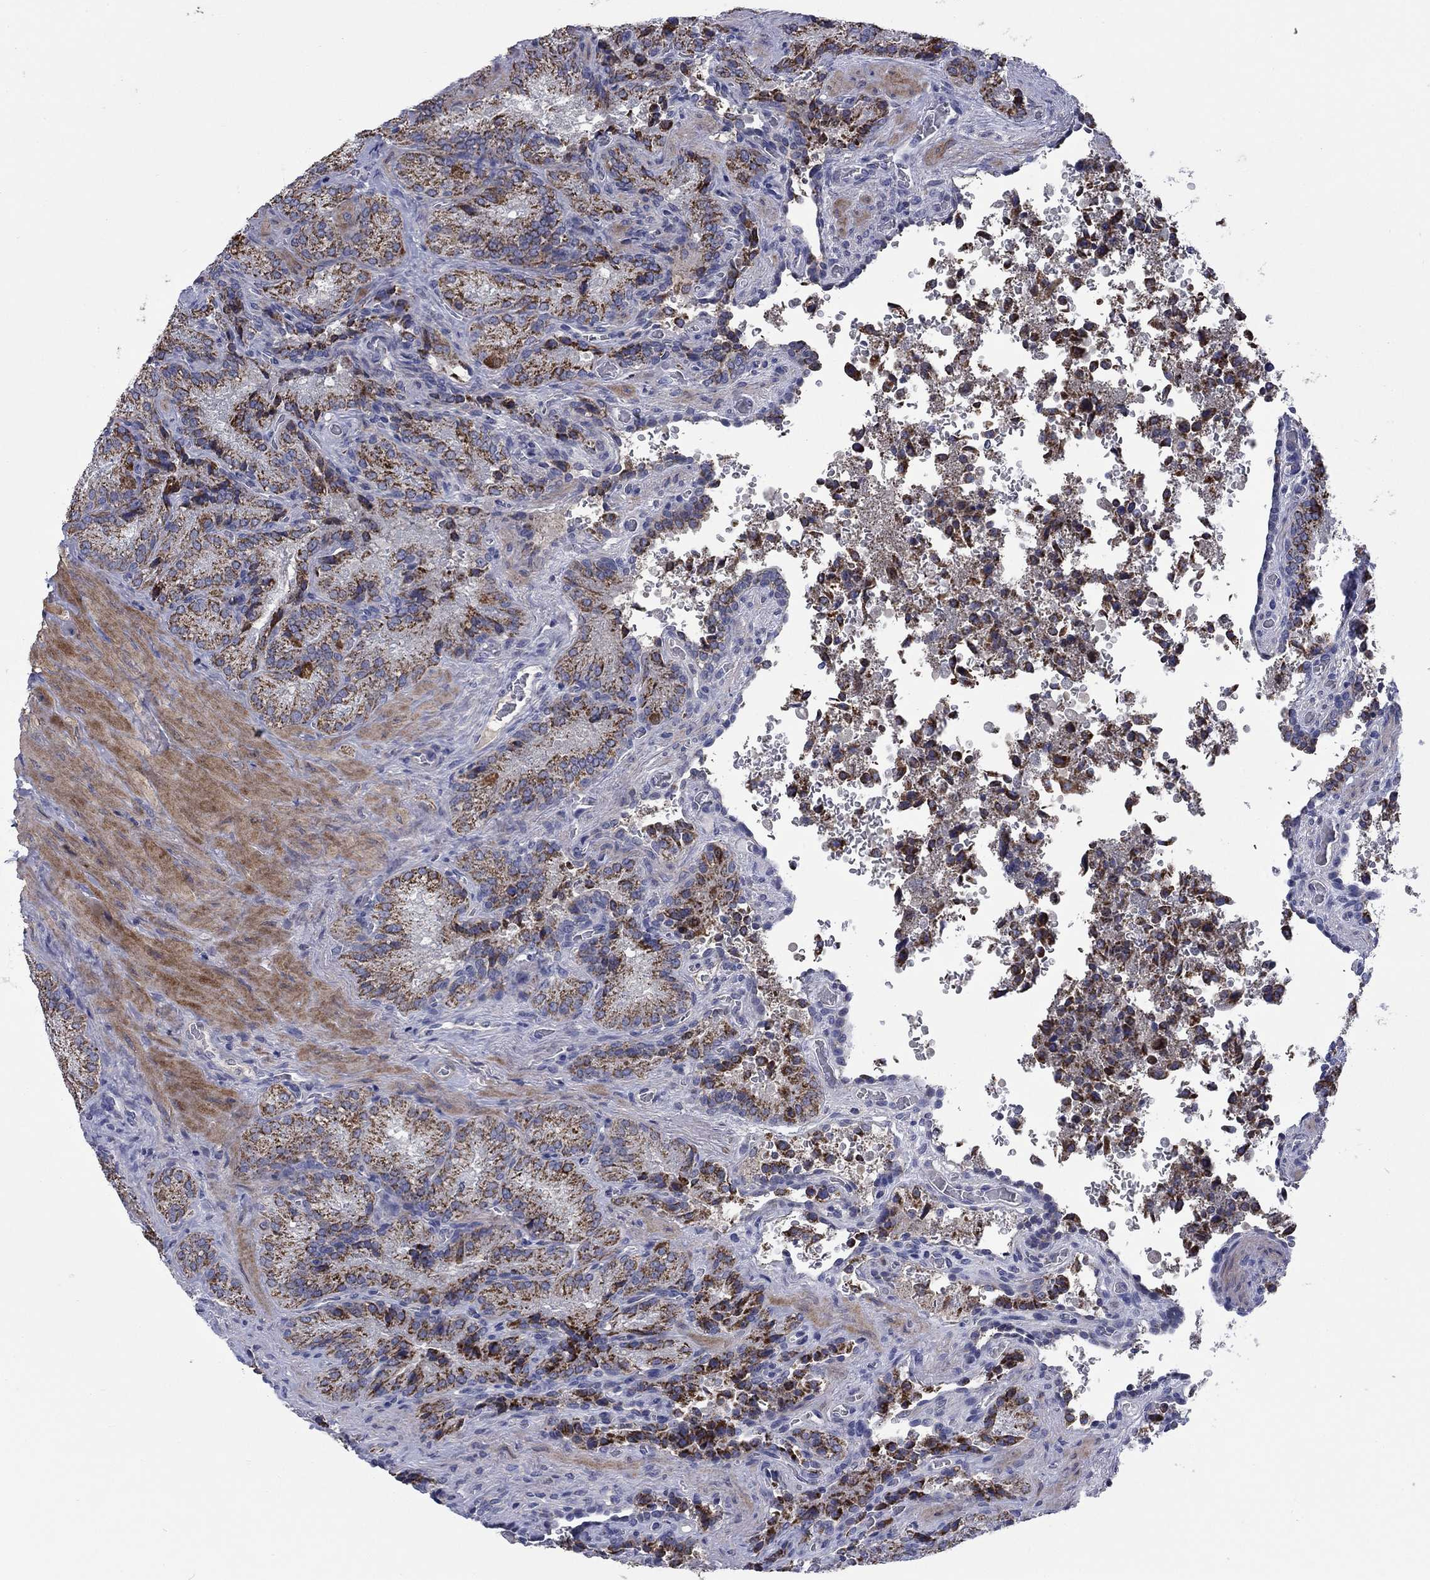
{"staining": {"intensity": "moderate", "quantity": "25%-75%", "location": "cytoplasmic/membranous"}, "tissue": "seminal vesicle", "cell_type": "Glandular cells", "image_type": "normal", "snomed": [{"axis": "morphology", "description": "Normal tissue, NOS"}, {"axis": "topography", "description": "Seminal veicle"}], "caption": "IHC (DAB) staining of normal human seminal vesicle demonstrates moderate cytoplasmic/membranous protein expression in approximately 25%-75% of glandular cells.", "gene": "FRK", "patient": {"sex": "male", "age": 37}}